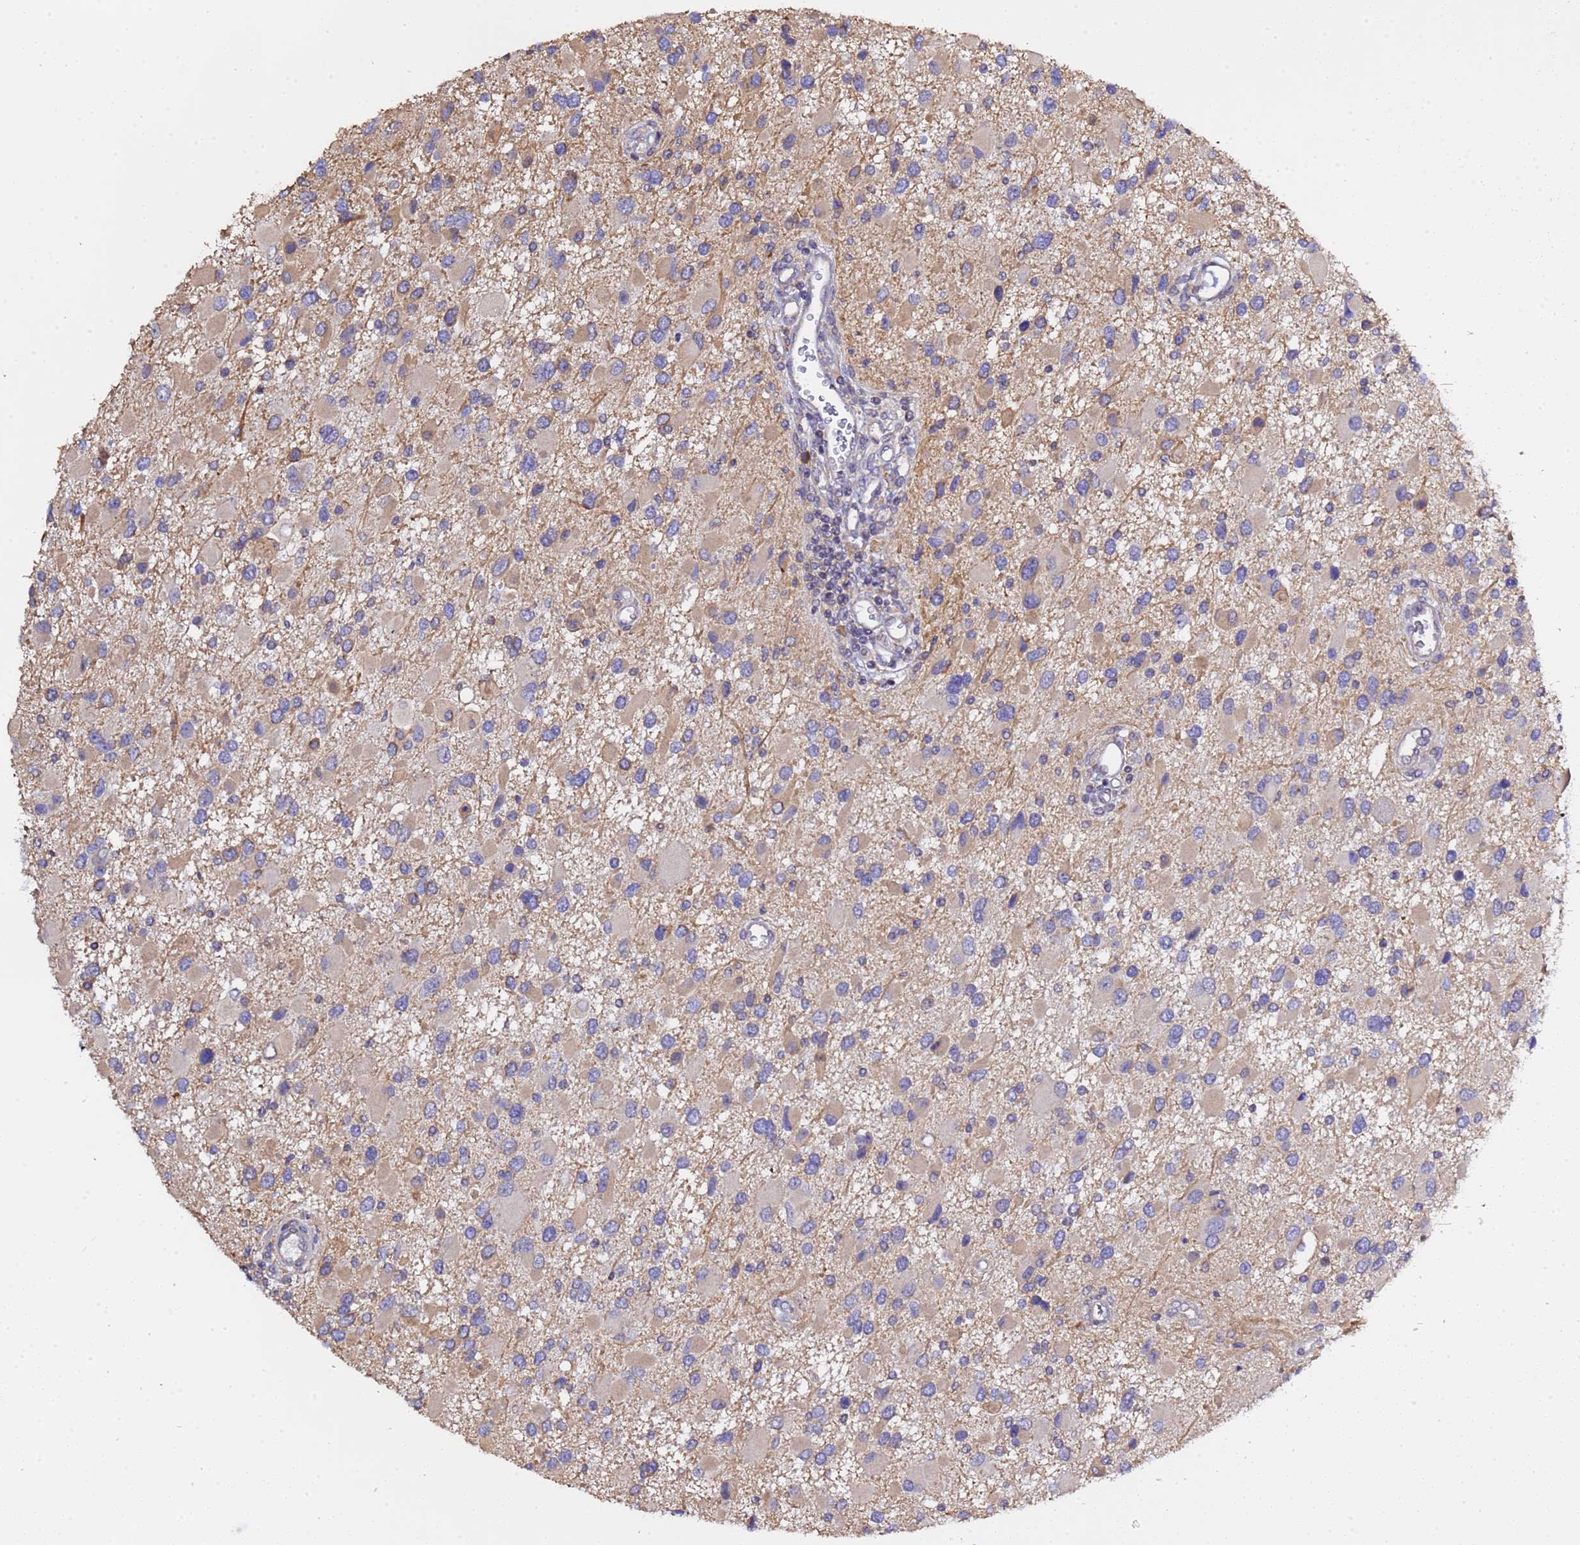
{"staining": {"intensity": "negative", "quantity": "none", "location": "none"}, "tissue": "glioma", "cell_type": "Tumor cells", "image_type": "cancer", "snomed": [{"axis": "morphology", "description": "Glioma, malignant, High grade"}, {"axis": "topography", "description": "Brain"}], "caption": "Histopathology image shows no protein staining in tumor cells of malignant glioma (high-grade) tissue. (DAB (3,3'-diaminobenzidine) immunohistochemistry with hematoxylin counter stain).", "gene": "ELMOD2", "patient": {"sex": "male", "age": 53}}